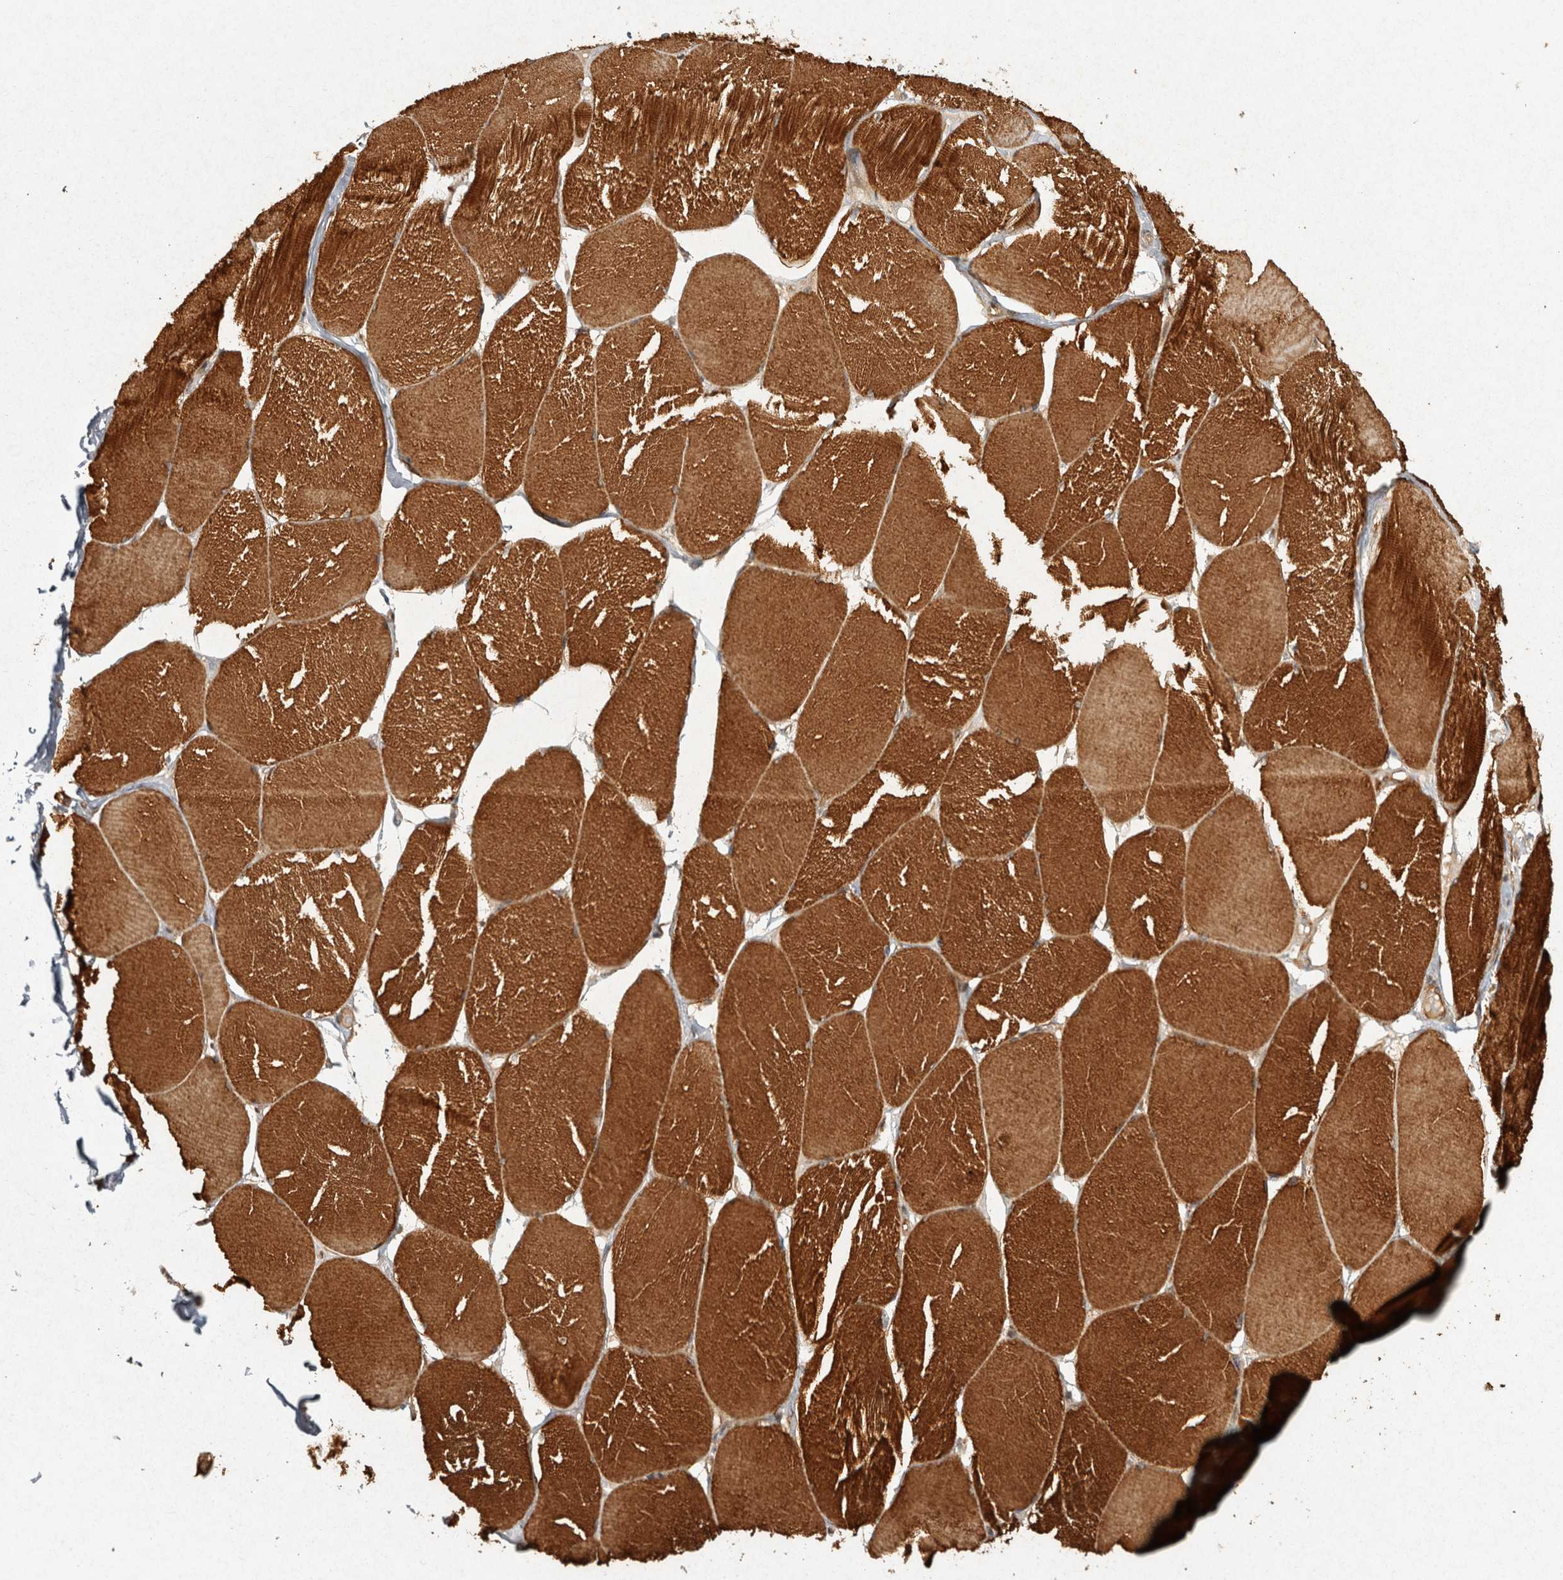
{"staining": {"intensity": "strong", "quantity": ">75%", "location": "cytoplasmic/membranous"}, "tissue": "skeletal muscle", "cell_type": "Myocytes", "image_type": "normal", "snomed": [{"axis": "morphology", "description": "Normal tissue, NOS"}, {"axis": "topography", "description": "Skin"}, {"axis": "topography", "description": "Skeletal muscle"}], "caption": "Protein positivity by IHC exhibits strong cytoplasmic/membranous staining in about >75% of myocytes in benign skeletal muscle.", "gene": "CAMSAP2", "patient": {"sex": "male", "age": 83}}